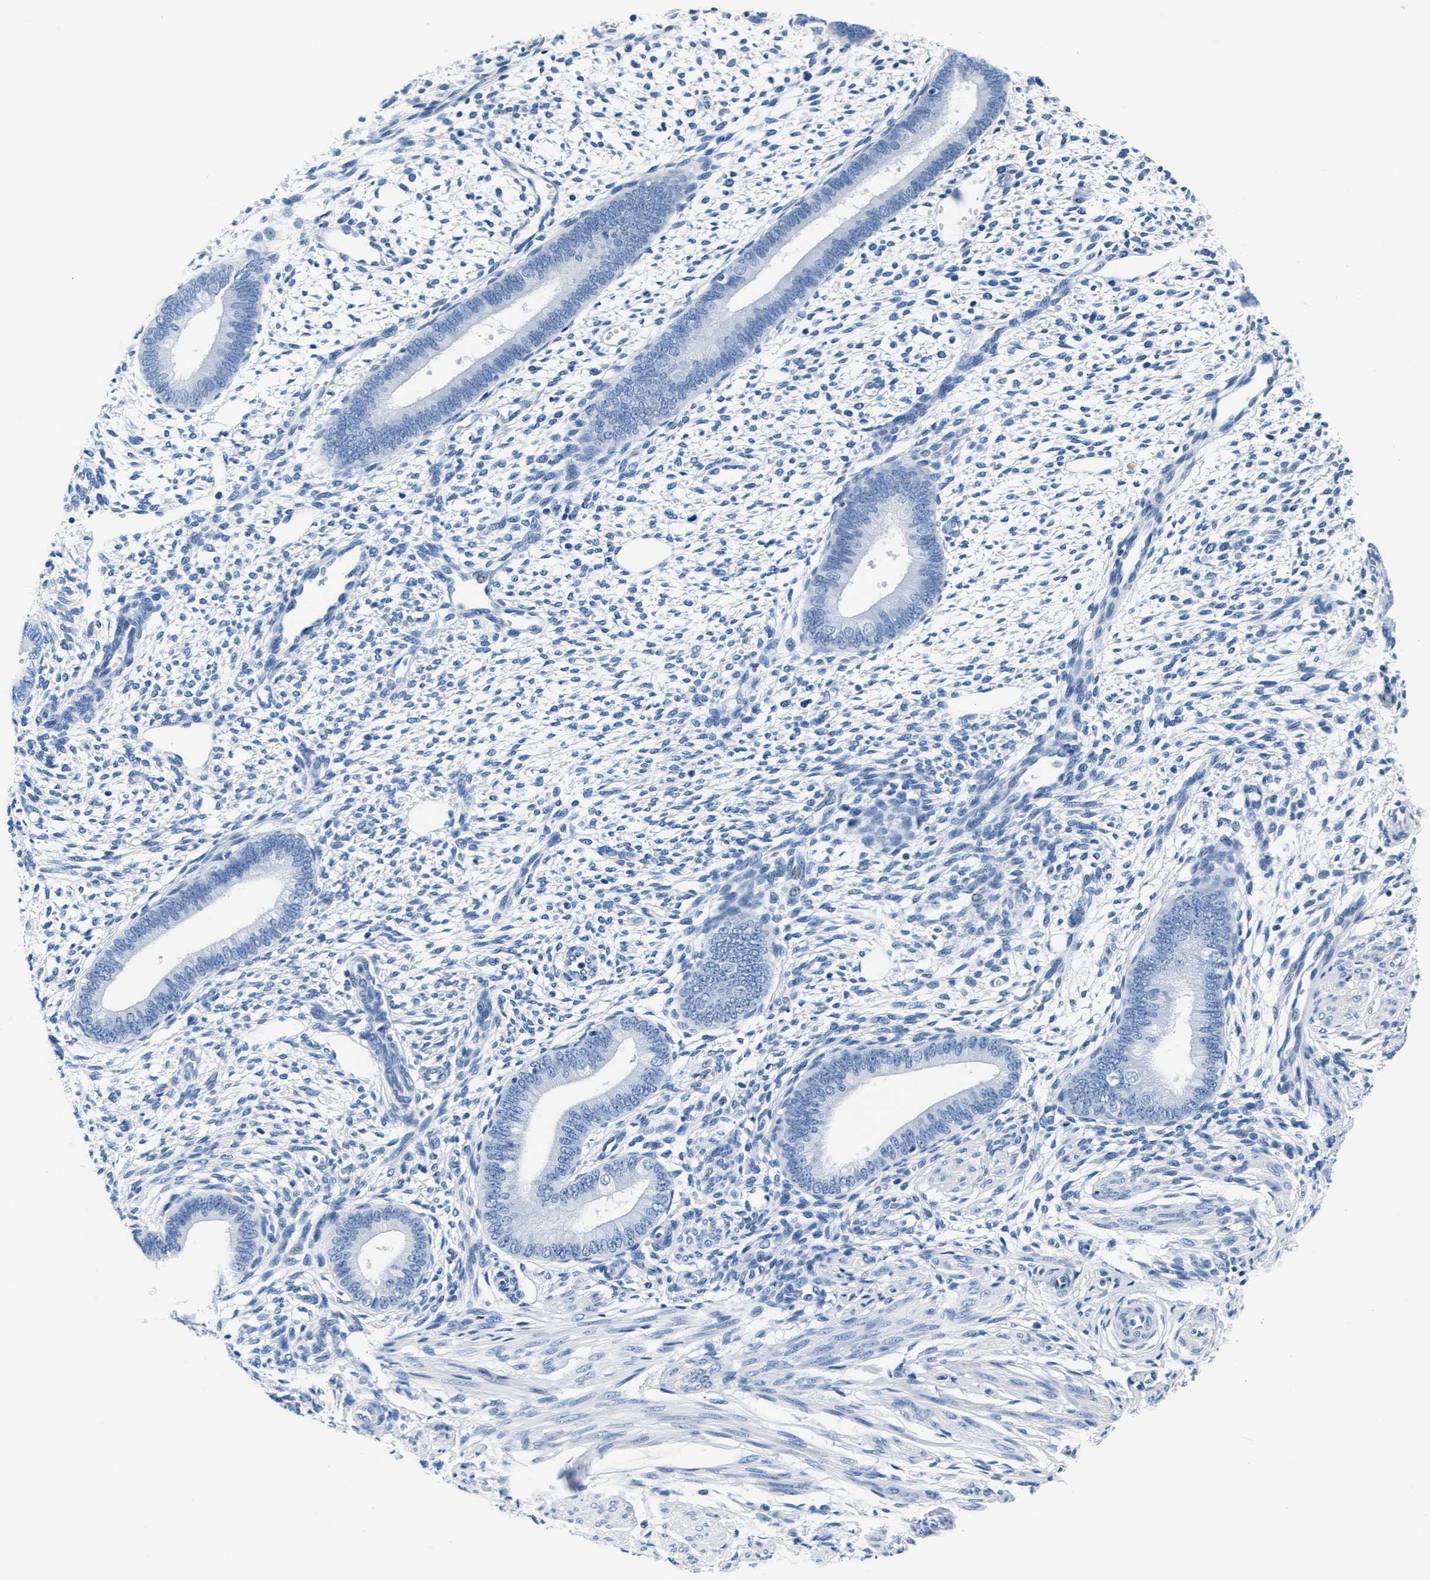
{"staining": {"intensity": "negative", "quantity": "none", "location": "none"}, "tissue": "endometrium", "cell_type": "Cells in endometrial stroma", "image_type": "normal", "snomed": [{"axis": "morphology", "description": "Normal tissue, NOS"}, {"axis": "topography", "description": "Endometrium"}], "caption": "Immunohistochemical staining of normal human endometrium exhibits no significant expression in cells in endometrial stroma. (DAB immunohistochemistry (IHC) visualized using brightfield microscopy, high magnification).", "gene": "MMP8", "patient": {"sex": "female", "age": 46}}